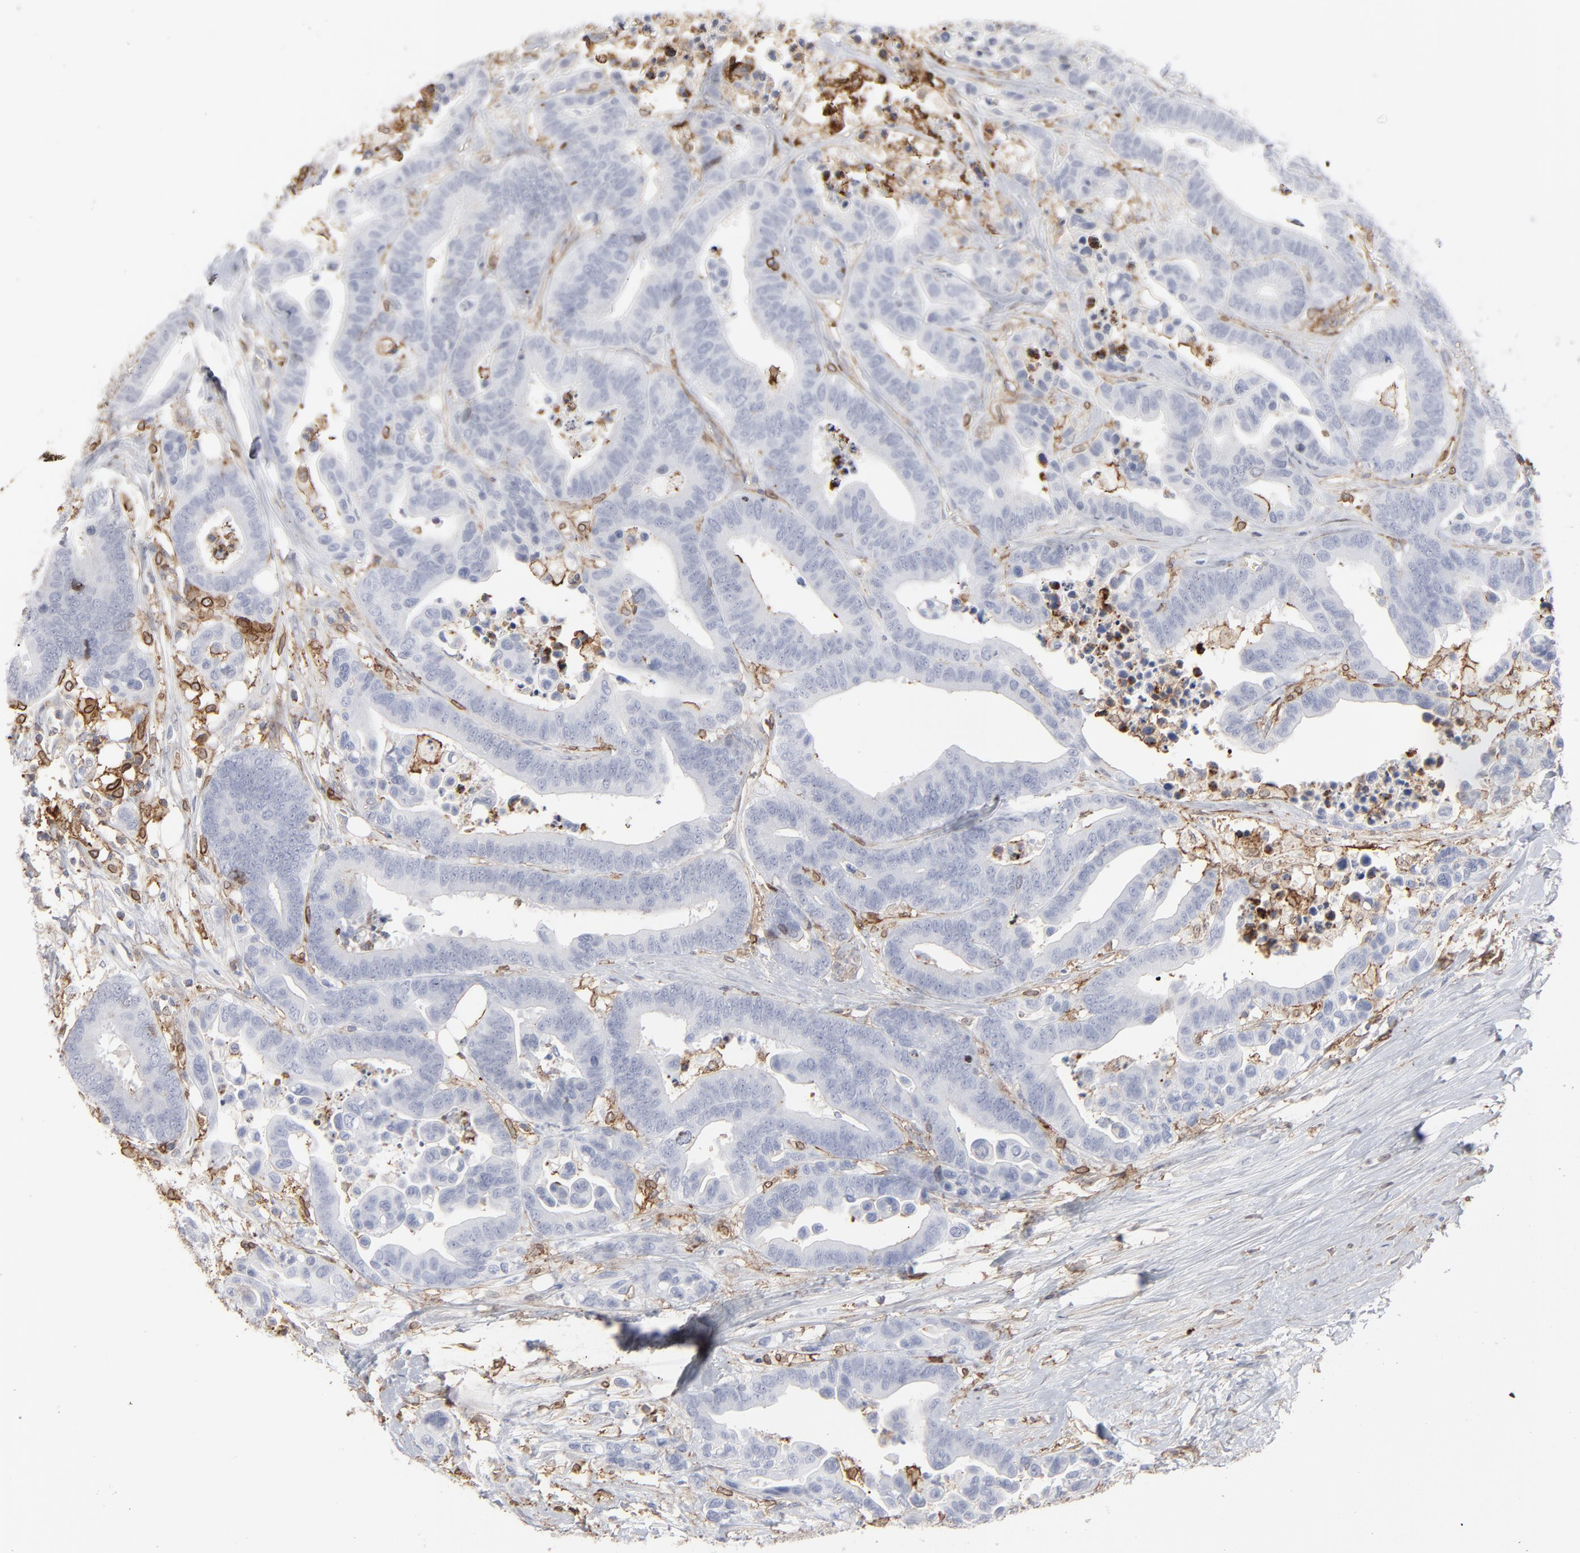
{"staining": {"intensity": "negative", "quantity": "none", "location": "none"}, "tissue": "colorectal cancer", "cell_type": "Tumor cells", "image_type": "cancer", "snomed": [{"axis": "morphology", "description": "Adenocarcinoma, NOS"}, {"axis": "topography", "description": "Colon"}], "caption": "A high-resolution histopathology image shows immunohistochemistry staining of colorectal cancer, which demonstrates no significant staining in tumor cells. (Brightfield microscopy of DAB (3,3'-diaminobenzidine) immunohistochemistry at high magnification).", "gene": "ANXA5", "patient": {"sex": "male", "age": 82}}